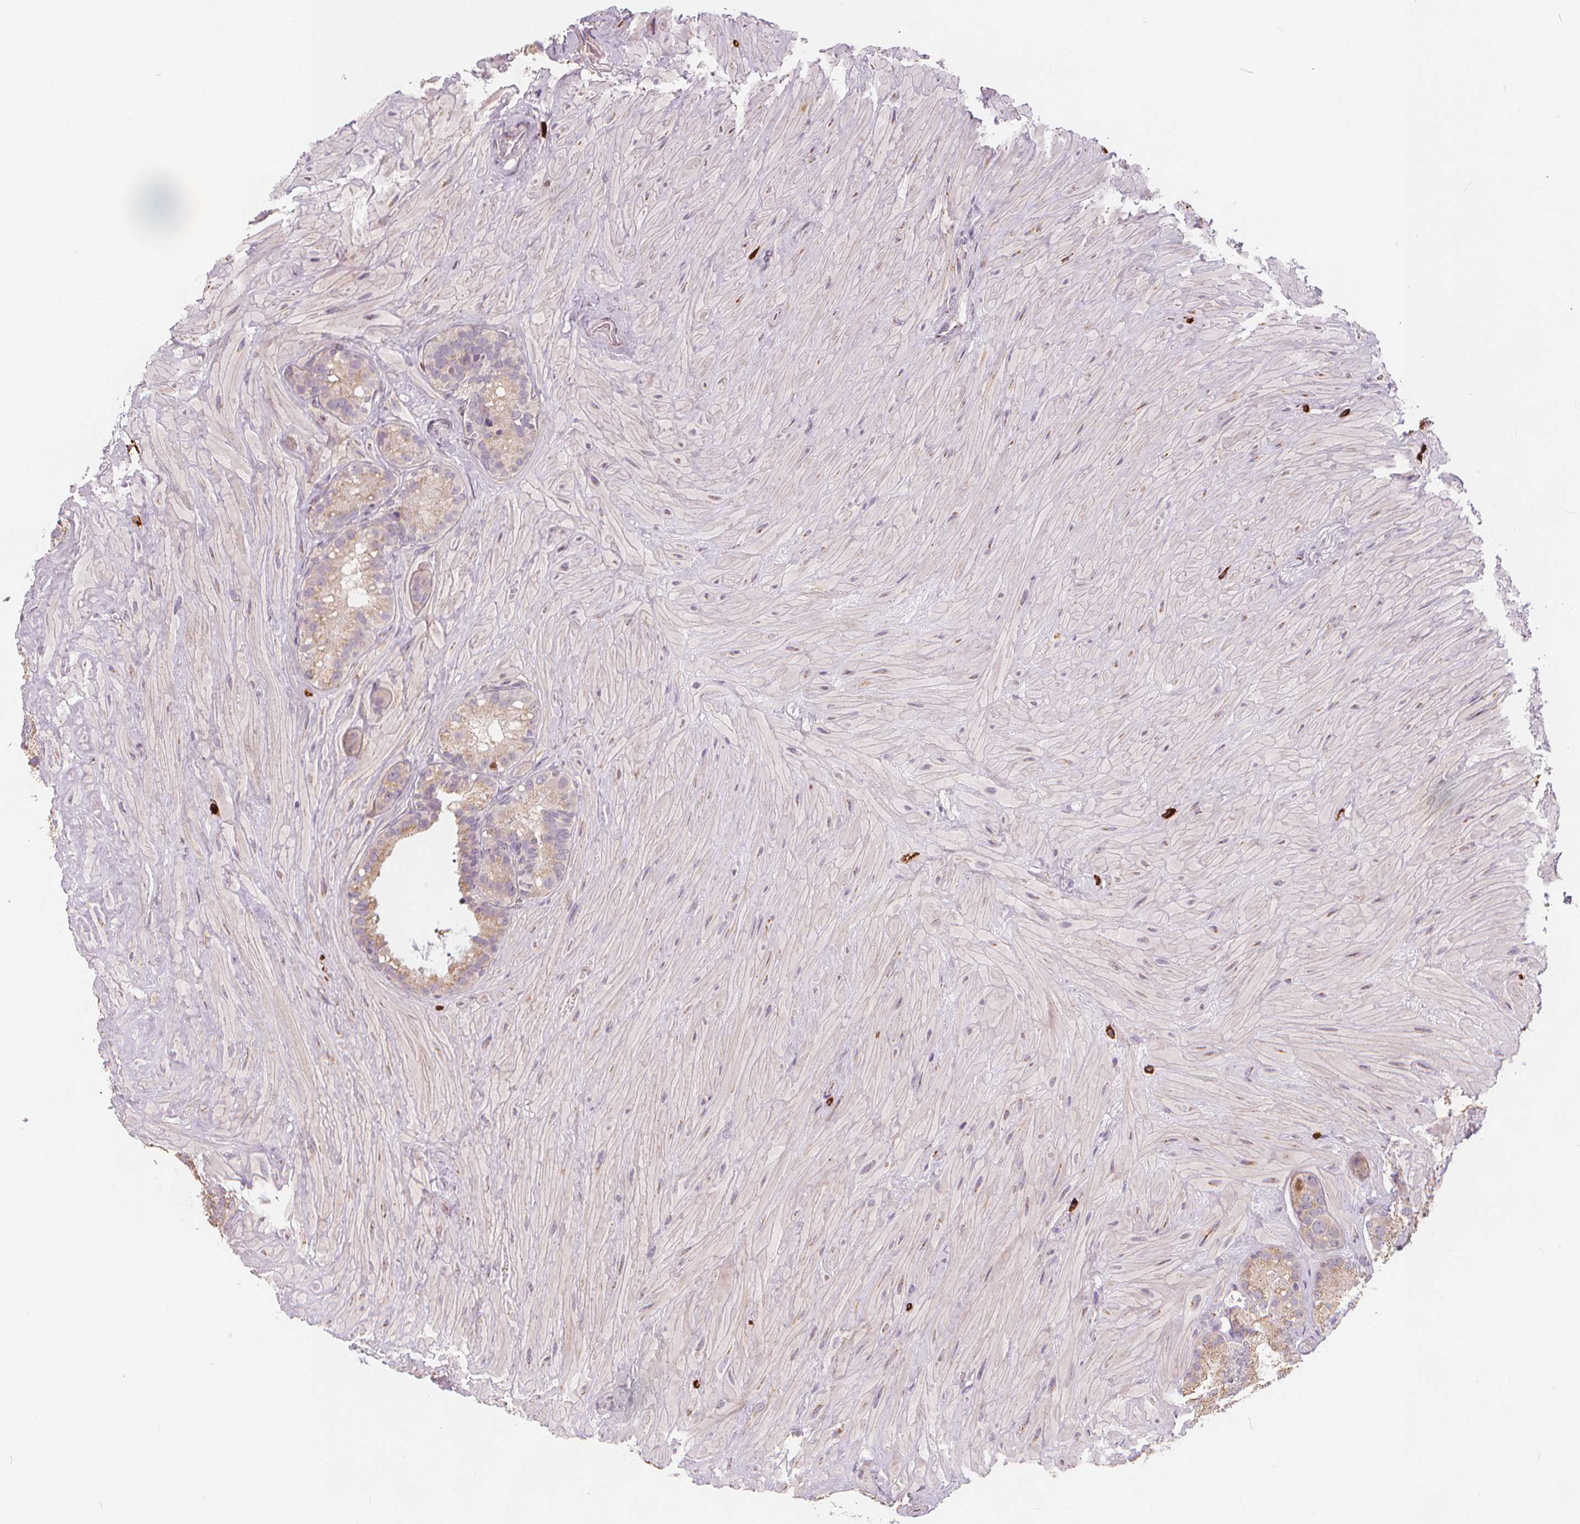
{"staining": {"intensity": "weak", "quantity": "<25%", "location": "cytoplasmic/membranous"}, "tissue": "seminal vesicle", "cell_type": "Glandular cells", "image_type": "normal", "snomed": [{"axis": "morphology", "description": "Normal tissue, NOS"}, {"axis": "topography", "description": "Seminal veicle"}], "caption": "Glandular cells show no significant positivity in normal seminal vesicle.", "gene": "TIPIN", "patient": {"sex": "male", "age": 60}}